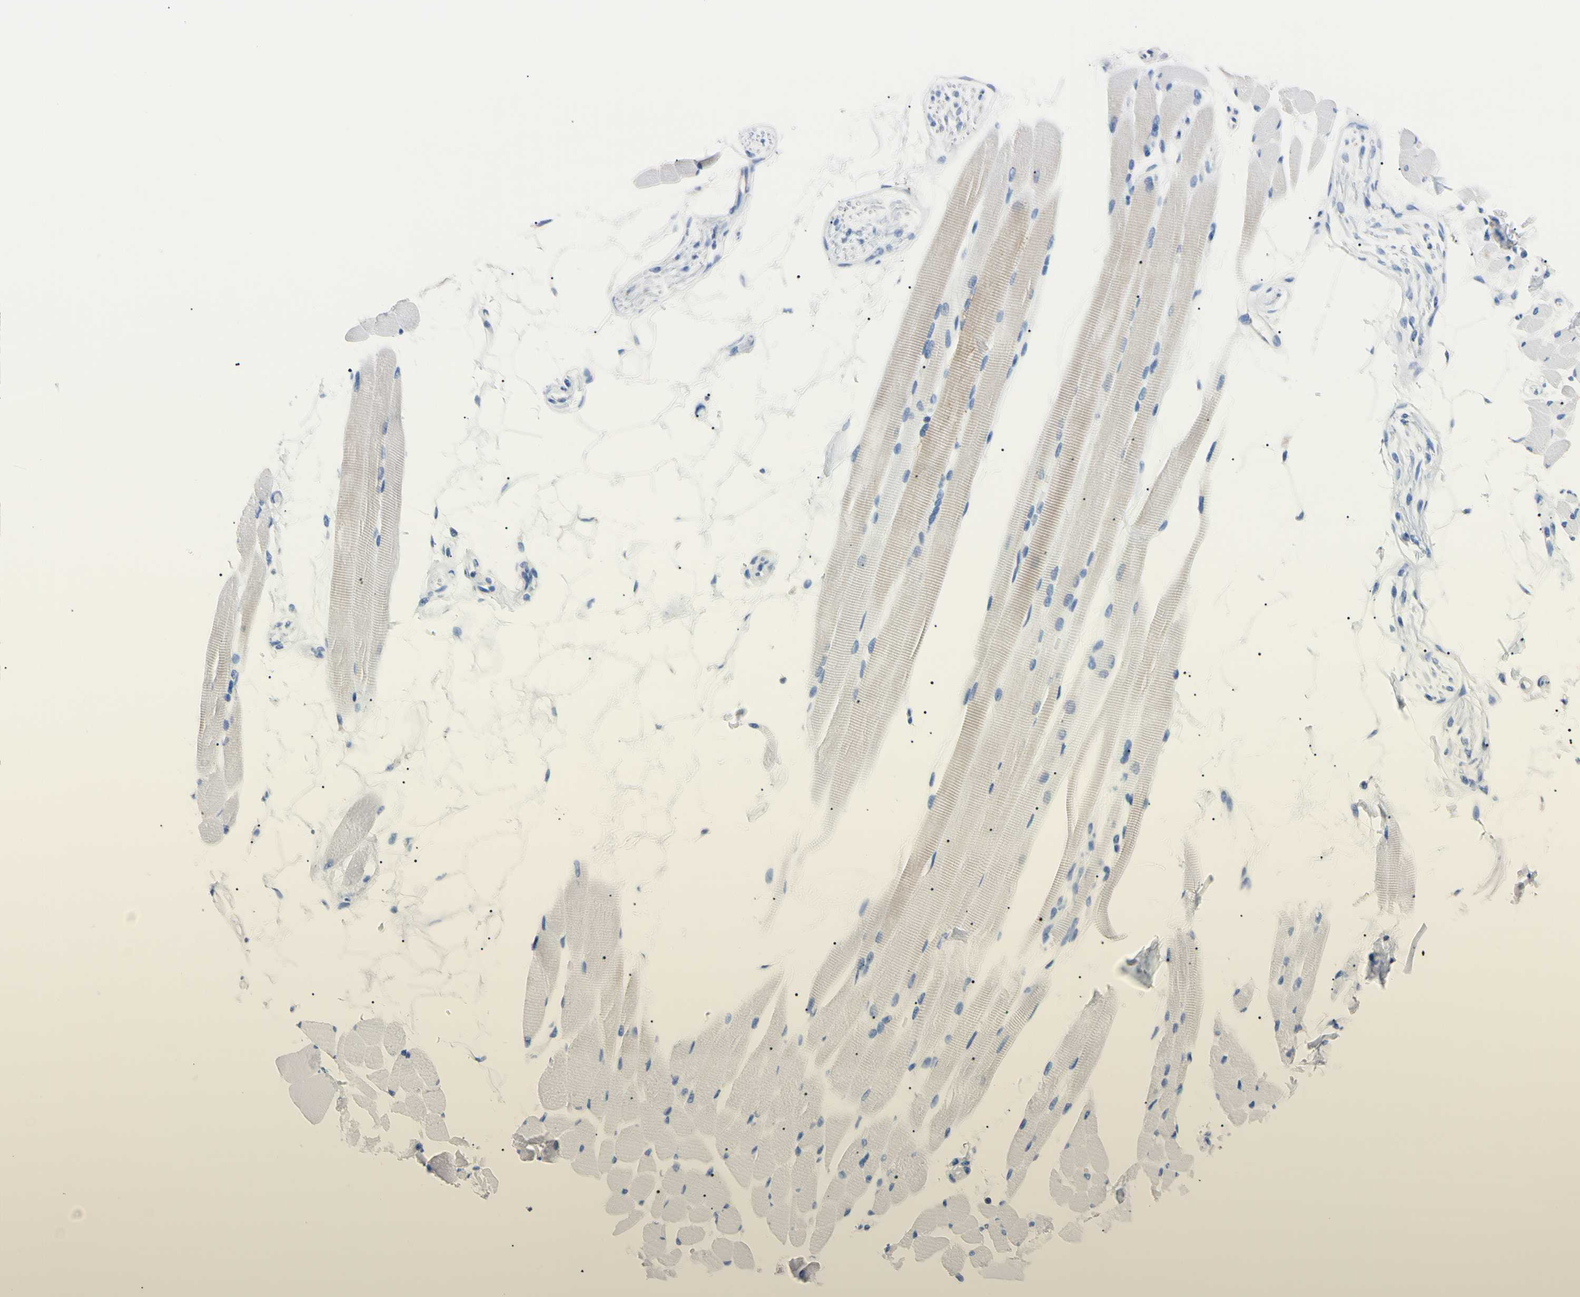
{"staining": {"intensity": "weak", "quantity": "25%-75%", "location": "cytoplasmic/membranous"}, "tissue": "skeletal muscle", "cell_type": "Myocytes", "image_type": "normal", "snomed": [{"axis": "morphology", "description": "Normal tissue, NOS"}, {"axis": "topography", "description": "Skeletal muscle"}, {"axis": "topography", "description": "Oral tissue"}, {"axis": "topography", "description": "Peripheral nerve tissue"}], "caption": "Immunohistochemistry (IHC) staining of benign skeletal muscle, which shows low levels of weak cytoplasmic/membranous positivity in approximately 25%-75% of myocytes indicating weak cytoplasmic/membranous protein staining. The staining was performed using DAB (3,3'-diaminobenzidine) (brown) for protein detection and nuclei were counterstained in hematoxylin (blue).", "gene": "CLPP", "patient": {"sex": "female", "age": 84}}